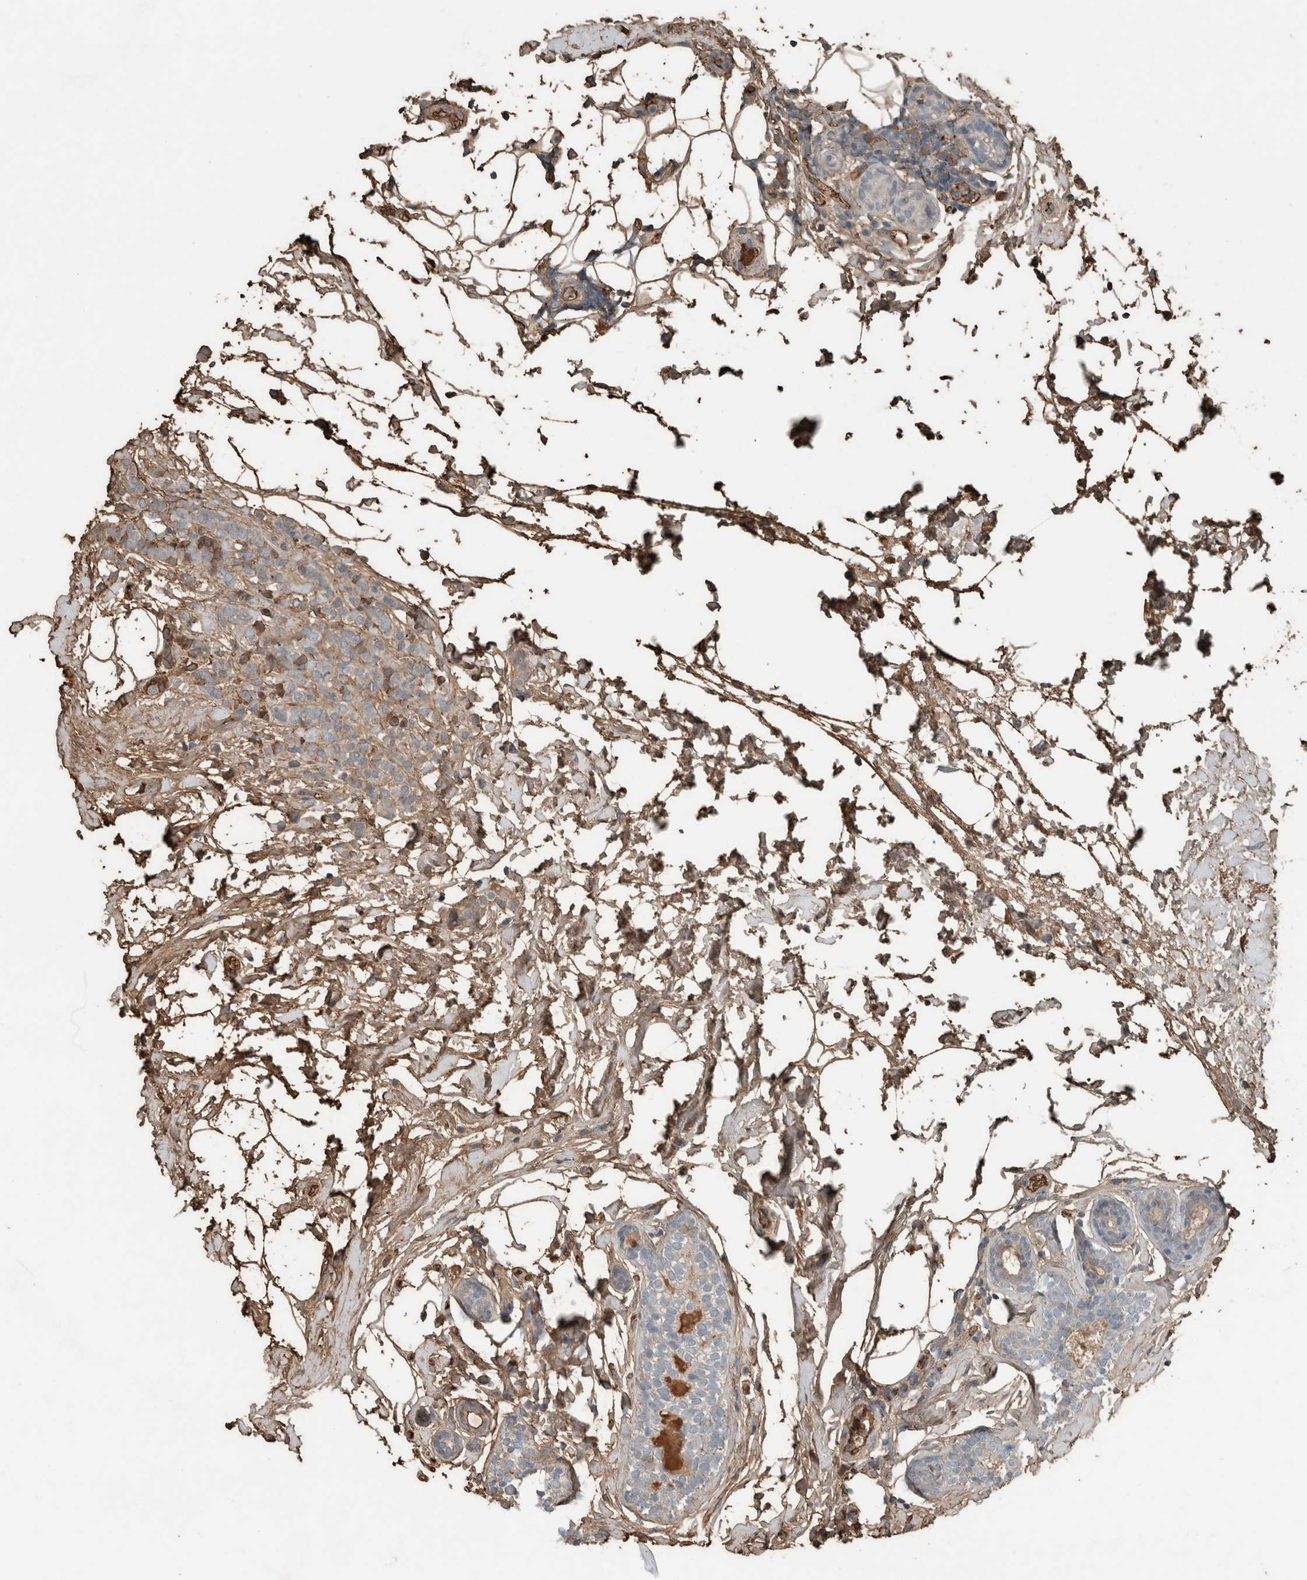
{"staining": {"intensity": "weak", "quantity": "25%-75%", "location": "cytoplasmic/membranous"}, "tissue": "breast cancer", "cell_type": "Tumor cells", "image_type": "cancer", "snomed": [{"axis": "morphology", "description": "Lobular carcinoma"}, {"axis": "topography", "description": "Breast"}], "caption": "This is an image of immunohistochemistry staining of breast cancer, which shows weak expression in the cytoplasmic/membranous of tumor cells.", "gene": "USP34", "patient": {"sex": "female", "age": 50}}